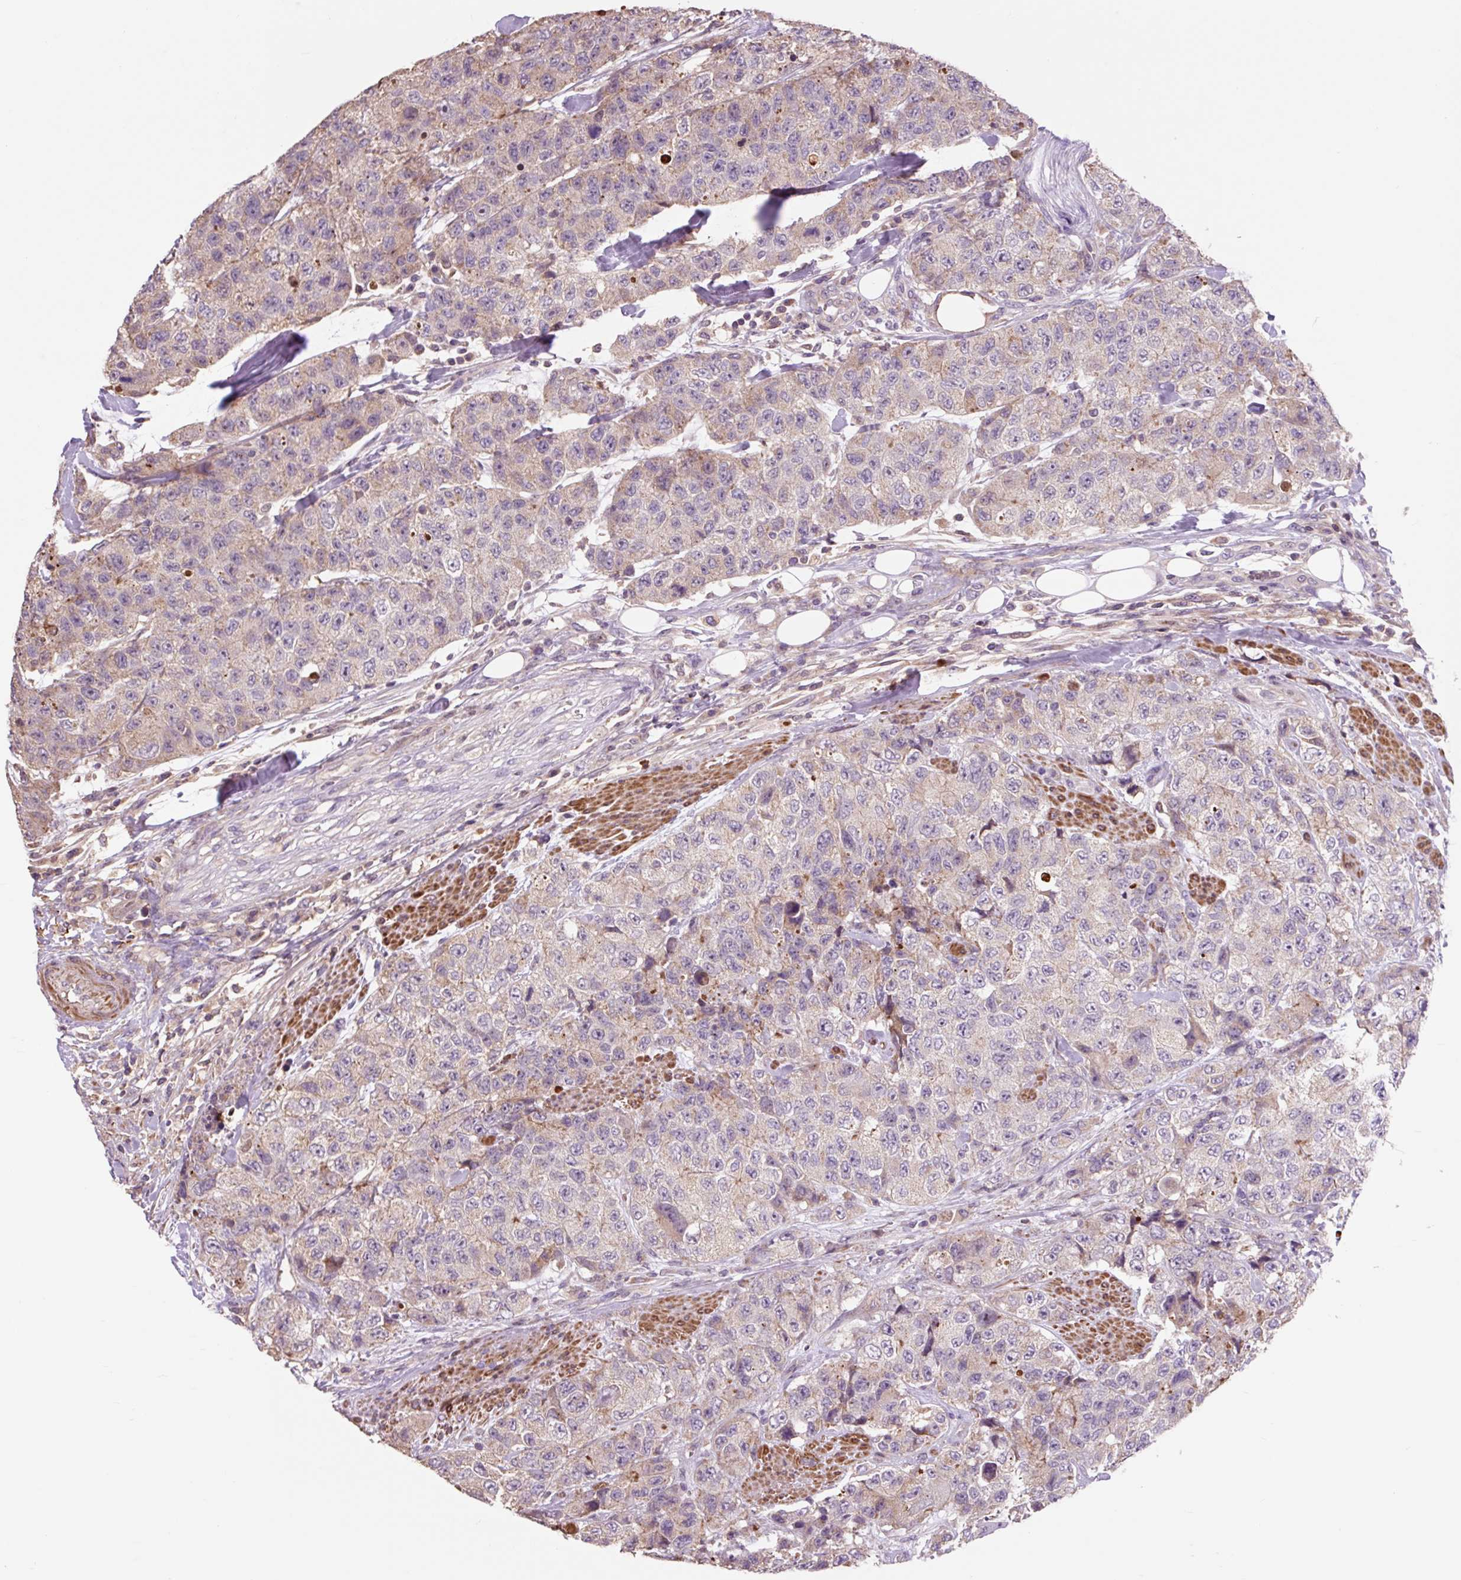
{"staining": {"intensity": "weak", "quantity": "<25%", "location": "cytoplasmic/membranous"}, "tissue": "urothelial cancer", "cell_type": "Tumor cells", "image_type": "cancer", "snomed": [{"axis": "morphology", "description": "Urothelial carcinoma, High grade"}, {"axis": "topography", "description": "Urinary bladder"}], "caption": "Urothelial carcinoma (high-grade) was stained to show a protein in brown. There is no significant positivity in tumor cells. (DAB (3,3'-diaminobenzidine) immunohistochemistry visualized using brightfield microscopy, high magnification).", "gene": "PRIMPOL", "patient": {"sex": "female", "age": 78}}